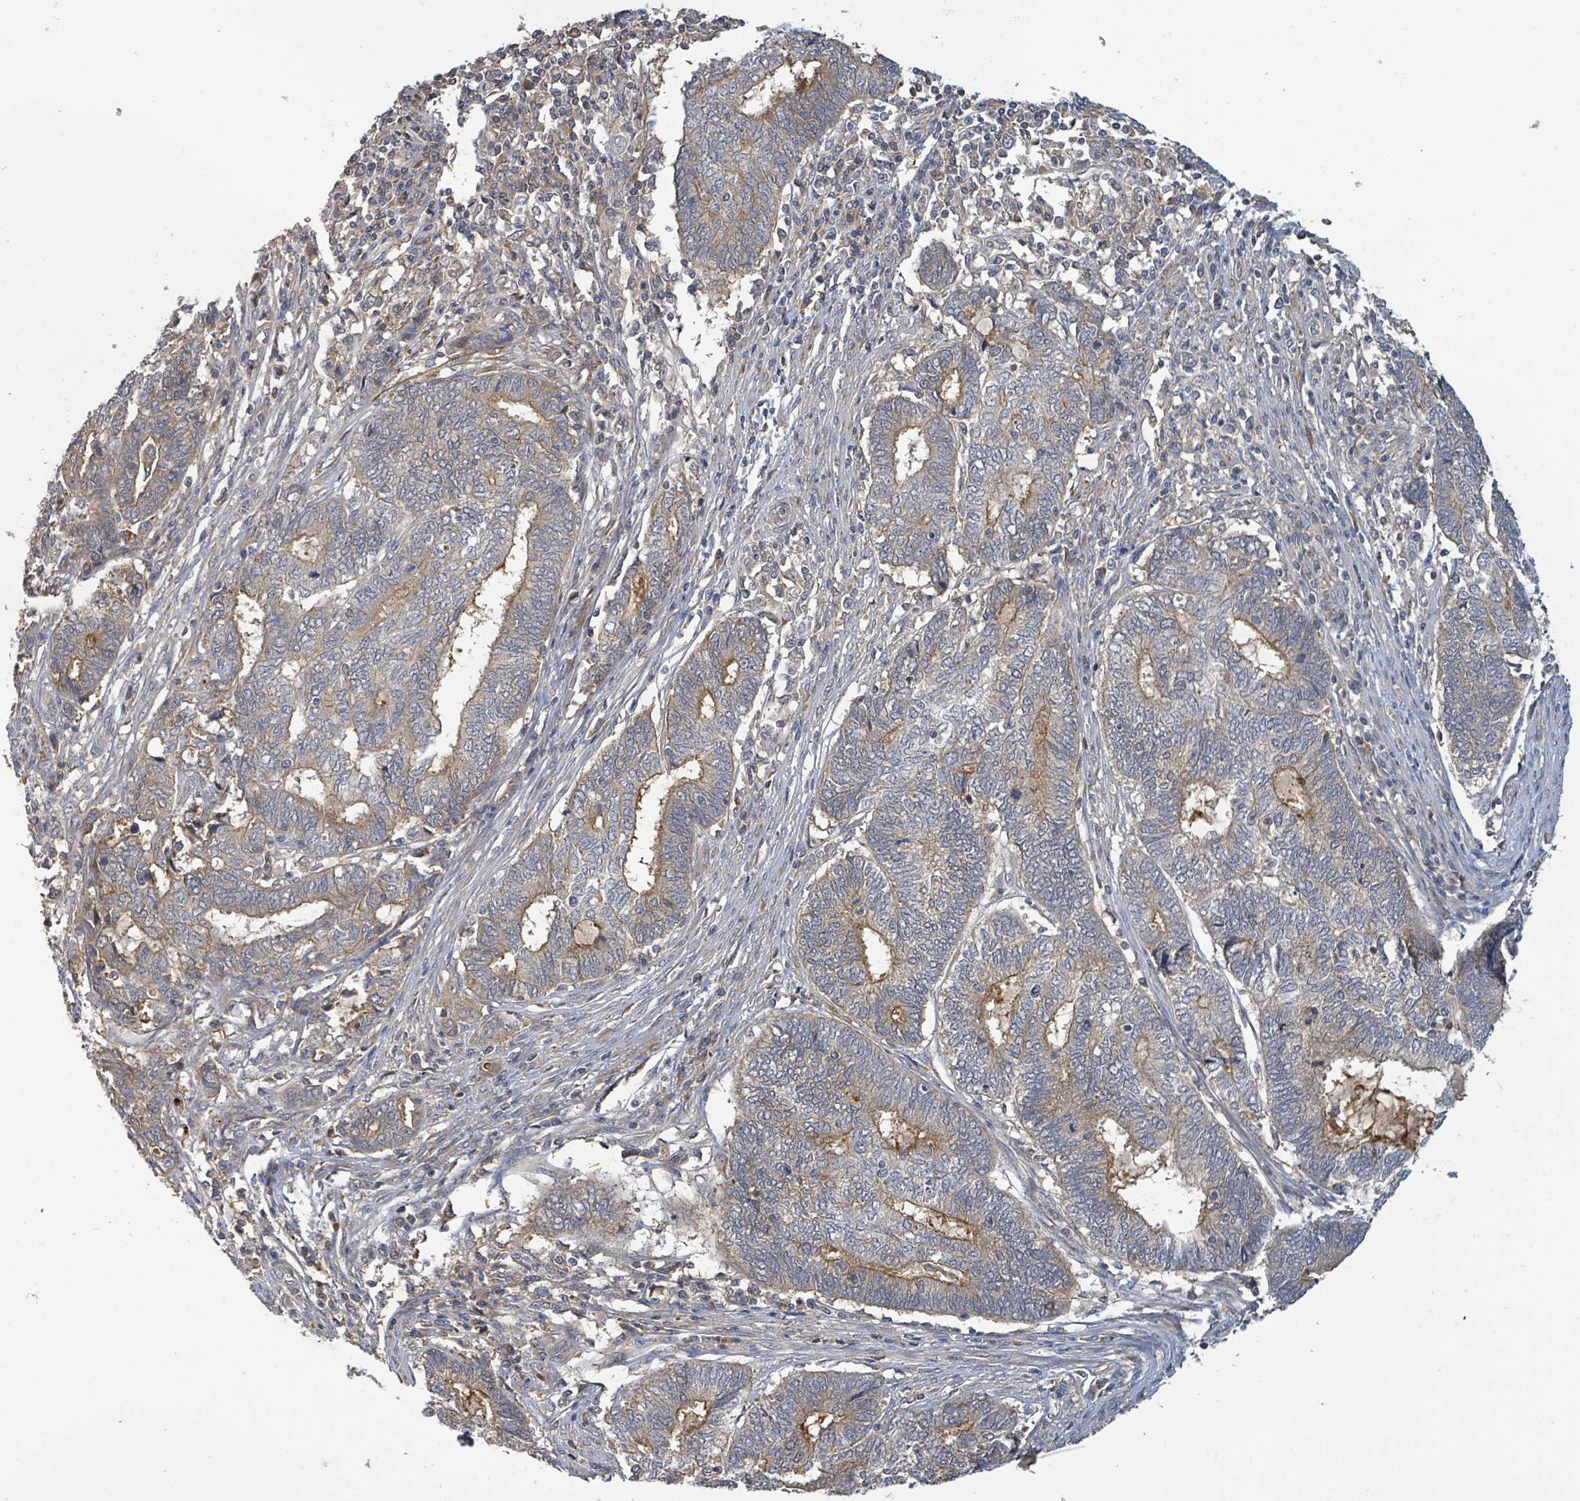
{"staining": {"intensity": "weak", "quantity": "25%-75%", "location": "cytoplasmic/membranous"}, "tissue": "endometrial cancer", "cell_type": "Tumor cells", "image_type": "cancer", "snomed": [{"axis": "morphology", "description": "Adenocarcinoma, NOS"}, {"axis": "topography", "description": "Uterus"}, {"axis": "topography", "description": "Endometrium"}], "caption": "Immunohistochemical staining of human endometrial cancer (adenocarcinoma) displays low levels of weak cytoplasmic/membranous protein staining in about 25%-75% of tumor cells.", "gene": "STARD4", "patient": {"sex": "female", "age": 70}}